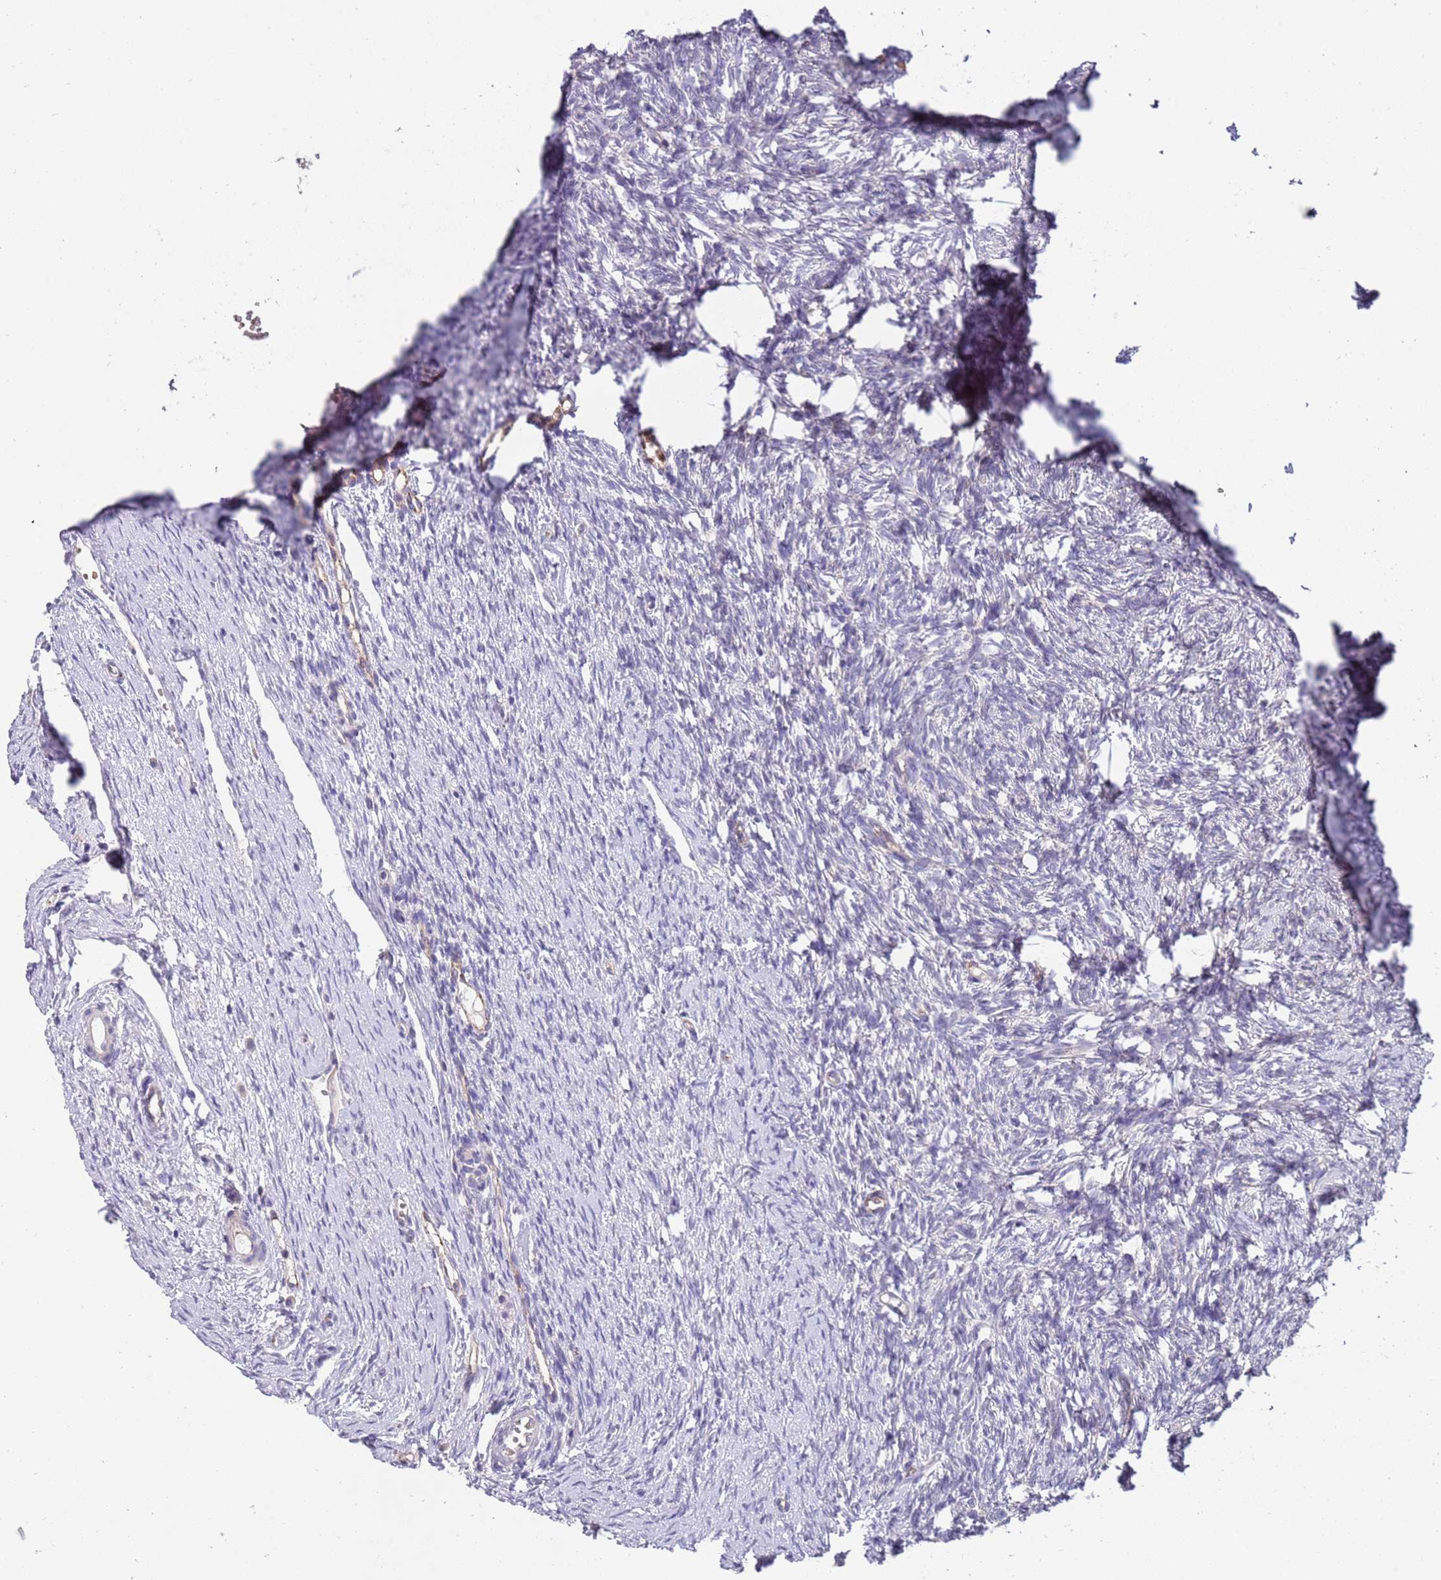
{"staining": {"intensity": "negative", "quantity": "none", "location": "none"}, "tissue": "ovary", "cell_type": "Ovarian stroma cells", "image_type": "normal", "snomed": [{"axis": "morphology", "description": "Normal tissue, NOS"}, {"axis": "topography", "description": "Ovary"}], "caption": "Ovarian stroma cells are negative for protein expression in normal human ovary. (Immunohistochemistry (ihc), brightfield microscopy, high magnification).", "gene": "NMUR2", "patient": {"sex": "female", "age": 51}}